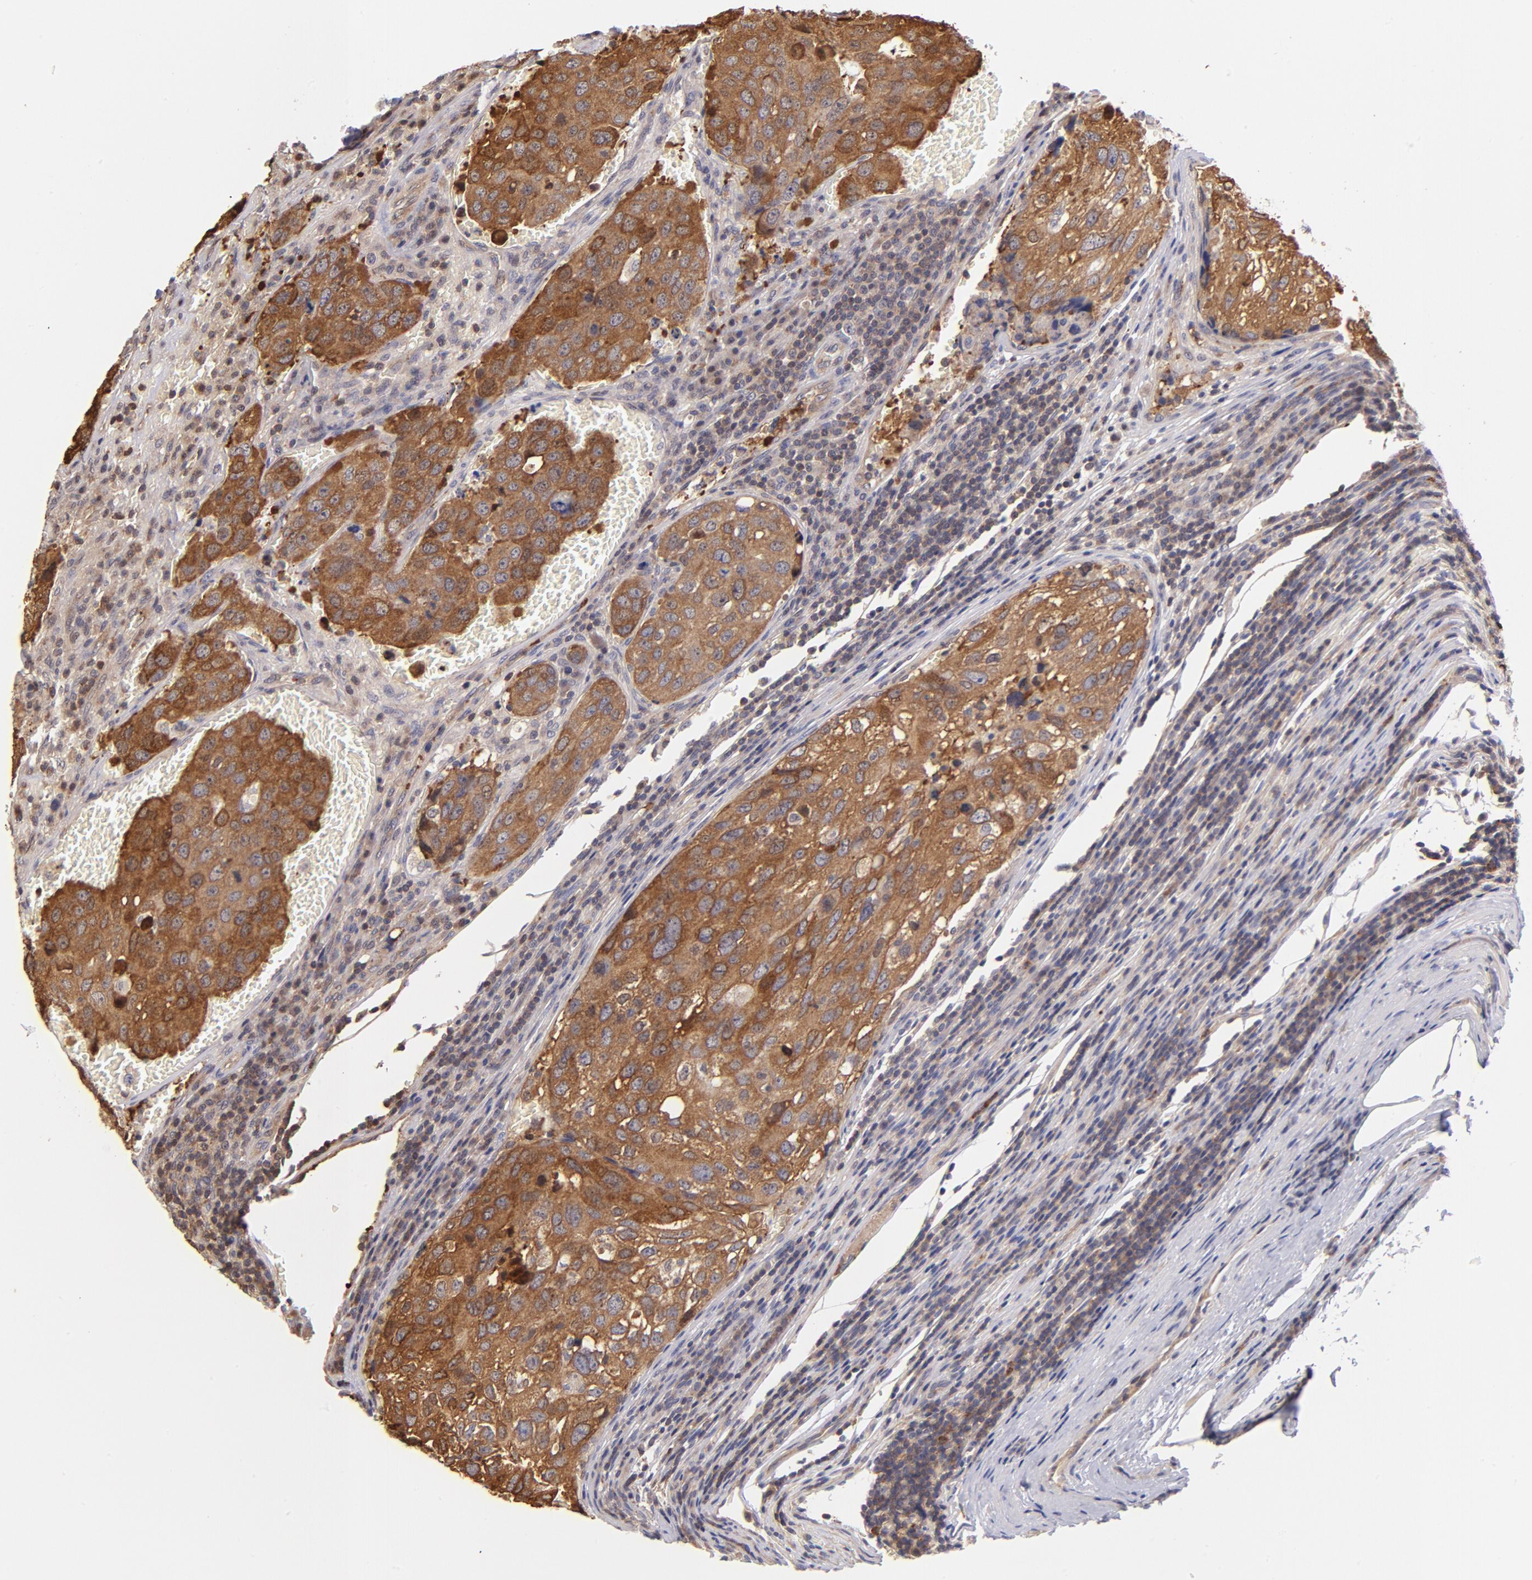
{"staining": {"intensity": "strong", "quantity": ">75%", "location": "cytoplasmic/membranous"}, "tissue": "urothelial cancer", "cell_type": "Tumor cells", "image_type": "cancer", "snomed": [{"axis": "morphology", "description": "Urothelial carcinoma, High grade"}, {"axis": "topography", "description": "Lymph node"}, {"axis": "topography", "description": "Urinary bladder"}], "caption": "IHC photomicrograph of neoplastic tissue: high-grade urothelial carcinoma stained using immunohistochemistry (IHC) reveals high levels of strong protein expression localized specifically in the cytoplasmic/membranous of tumor cells, appearing as a cytoplasmic/membranous brown color.", "gene": "YWHAB", "patient": {"sex": "male", "age": 51}}